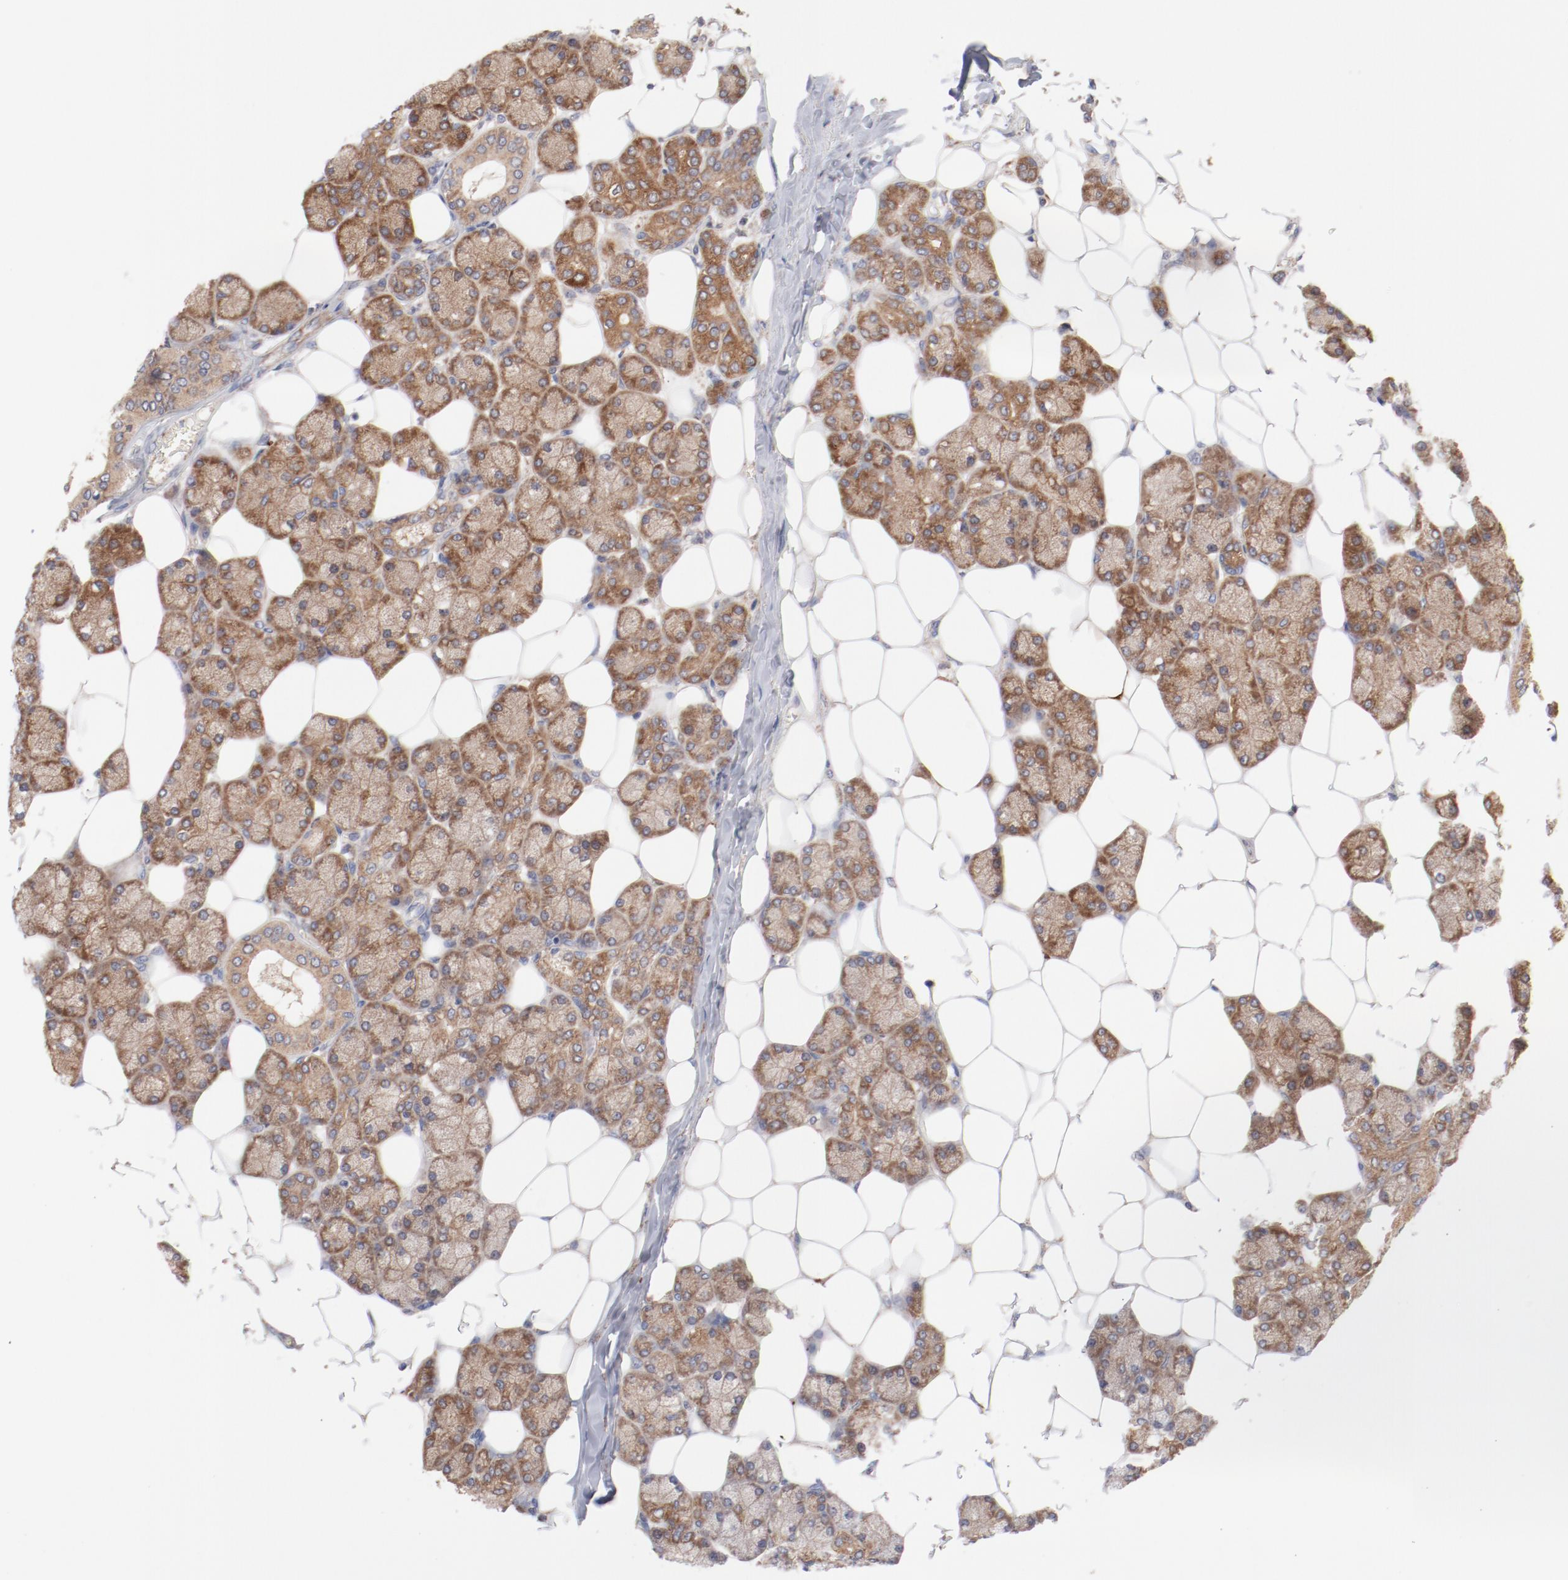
{"staining": {"intensity": "moderate", "quantity": ">75%", "location": "cytoplasmic/membranous"}, "tissue": "head and neck cancer", "cell_type": "Tumor cells", "image_type": "cancer", "snomed": [{"axis": "morphology", "description": "Normal tissue, NOS"}, {"axis": "morphology", "description": "Adenocarcinoma, NOS"}, {"axis": "topography", "description": "Salivary gland"}, {"axis": "topography", "description": "Head-Neck"}], "caption": "Head and neck cancer was stained to show a protein in brown. There is medium levels of moderate cytoplasmic/membranous expression in approximately >75% of tumor cells. The protein is shown in brown color, while the nuclei are stained blue.", "gene": "PPFIBP2", "patient": {"sex": "male", "age": 80}}